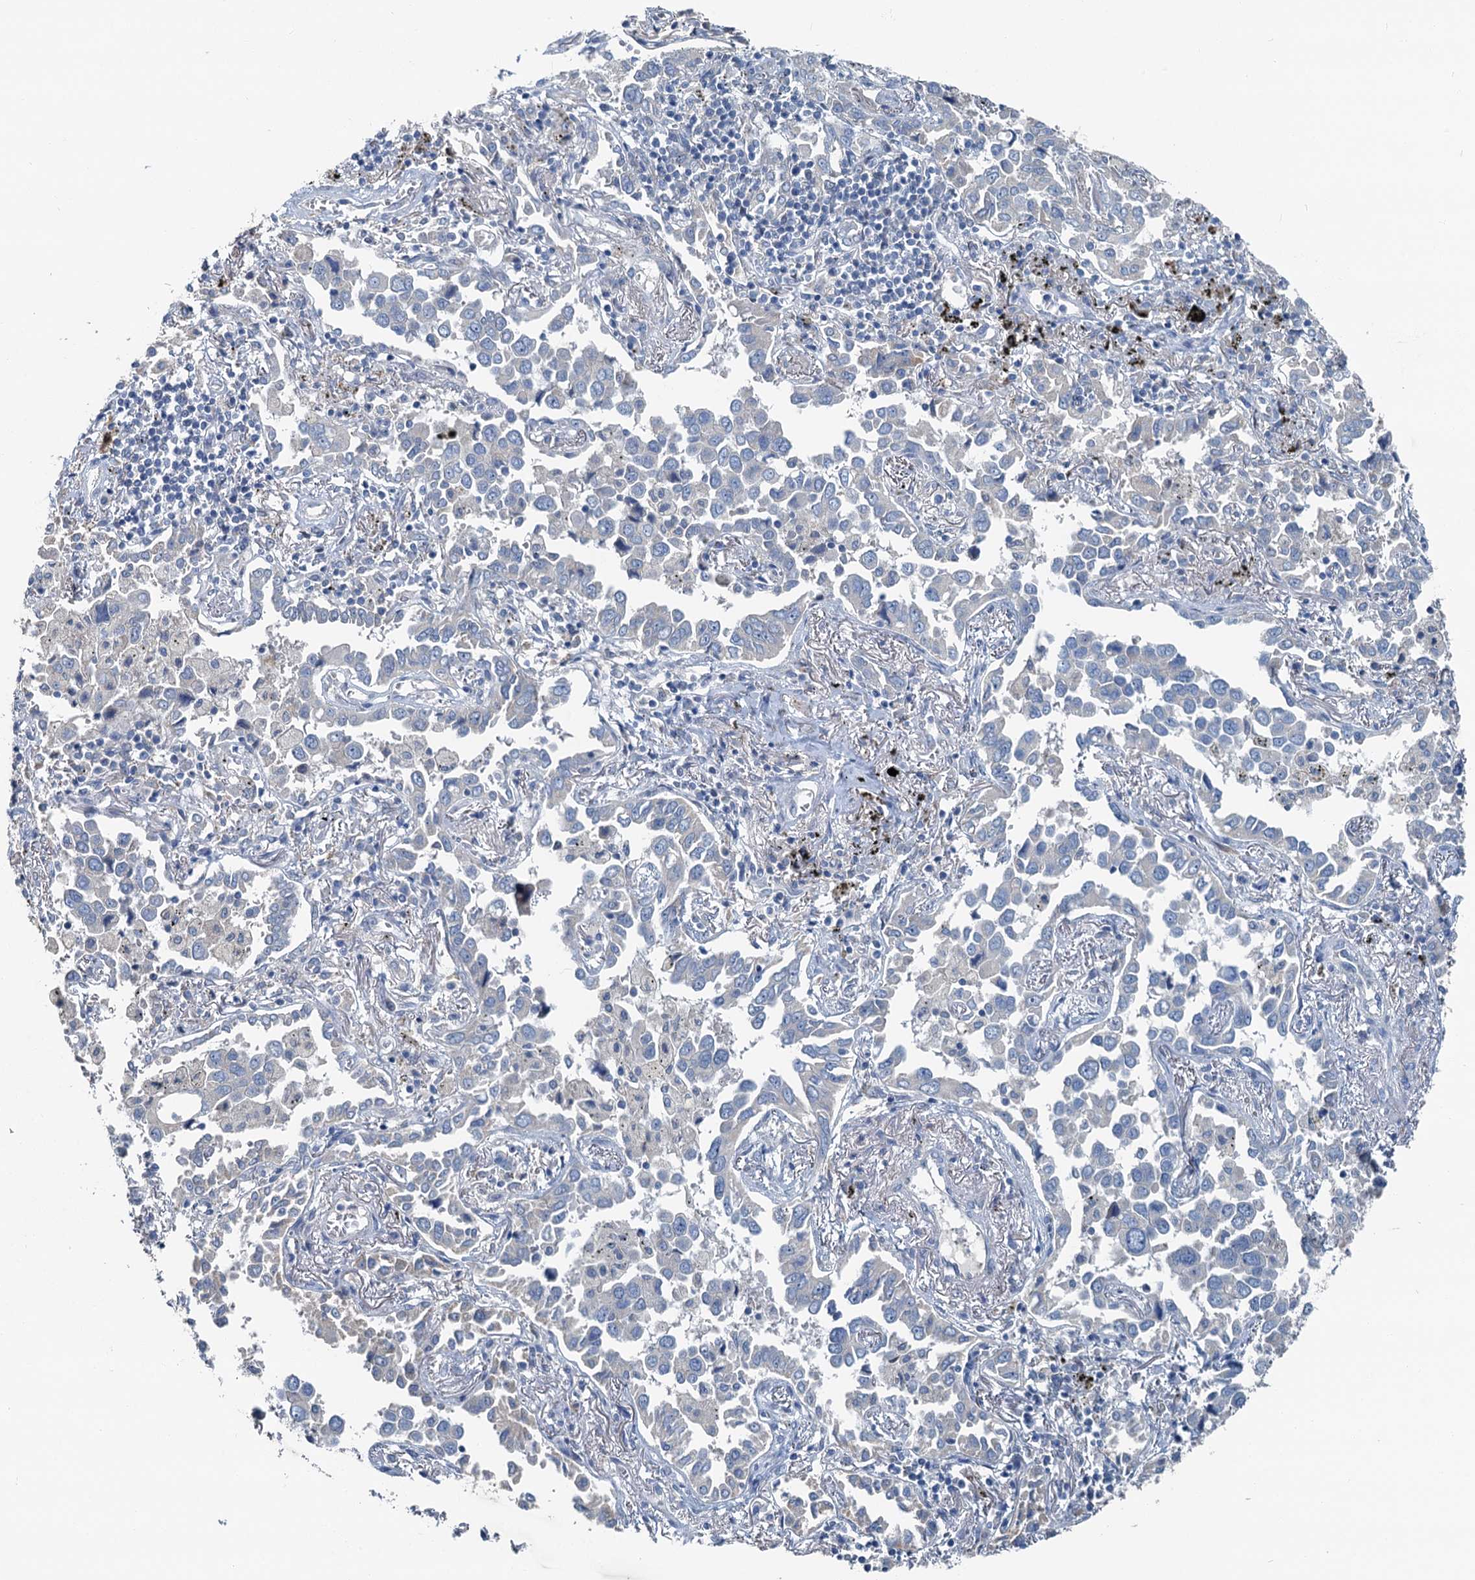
{"staining": {"intensity": "negative", "quantity": "none", "location": "none"}, "tissue": "lung cancer", "cell_type": "Tumor cells", "image_type": "cancer", "snomed": [{"axis": "morphology", "description": "Adenocarcinoma, NOS"}, {"axis": "topography", "description": "Lung"}], "caption": "The IHC photomicrograph has no significant staining in tumor cells of lung cancer (adenocarcinoma) tissue.", "gene": "C6orf120", "patient": {"sex": "male", "age": 67}}